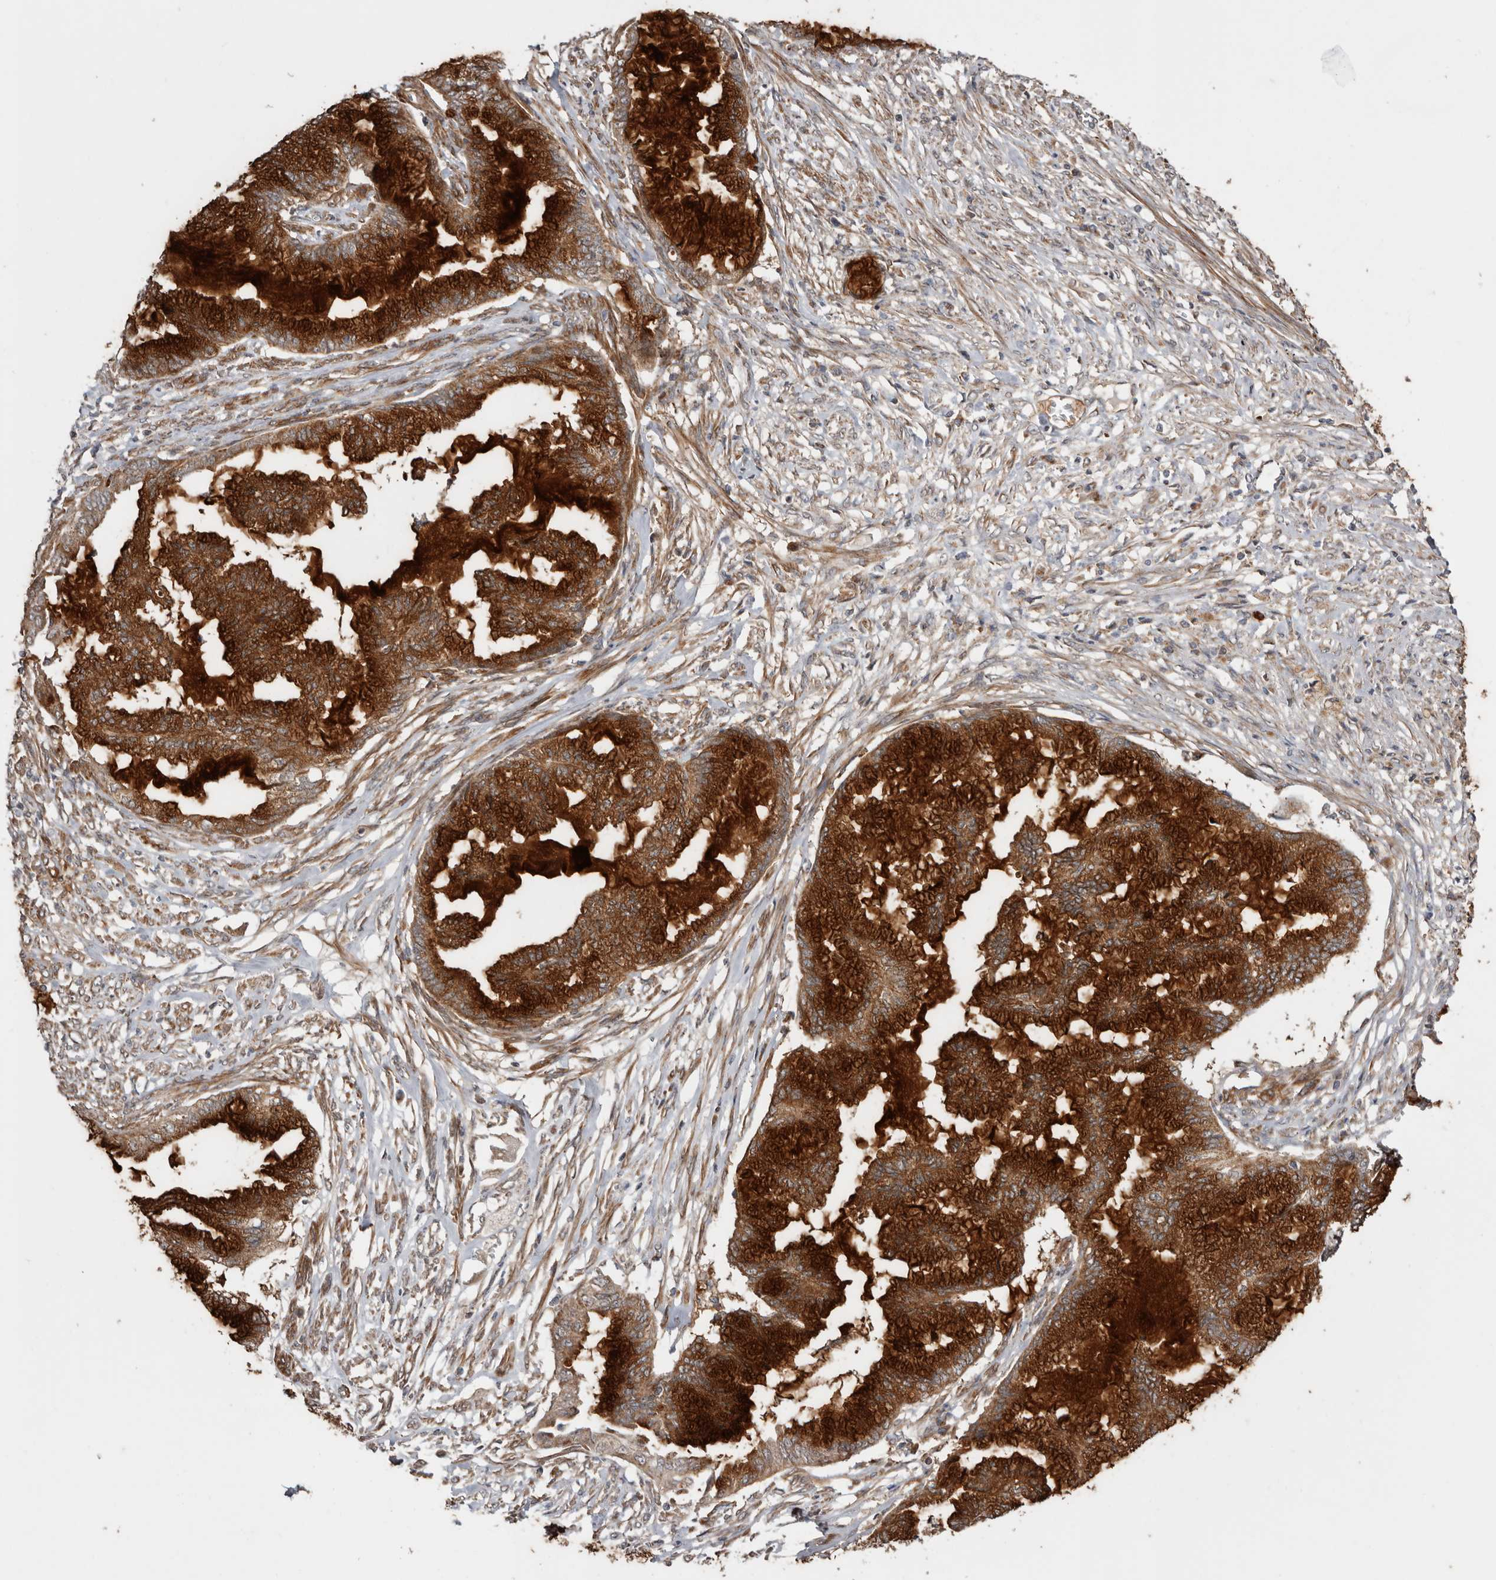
{"staining": {"intensity": "strong", "quantity": ">75%", "location": "cytoplasmic/membranous"}, "tissue": "endometrial cancer", "cell_type": "Tumor cells", "image_type": "cancer", "snomed": [{"axis": "morphology", "description": "Adenocarcinoma, NOS"}, {"axis": "topography", "description": "Endometrium"}], "caption": "An image of endometrial cancer stained for a protein demonstrates strong cytoplasmic/membranous brown staining in tumor cells.", "gene": "PROKR1", "patient": {"sex": "female", "age": 86}}